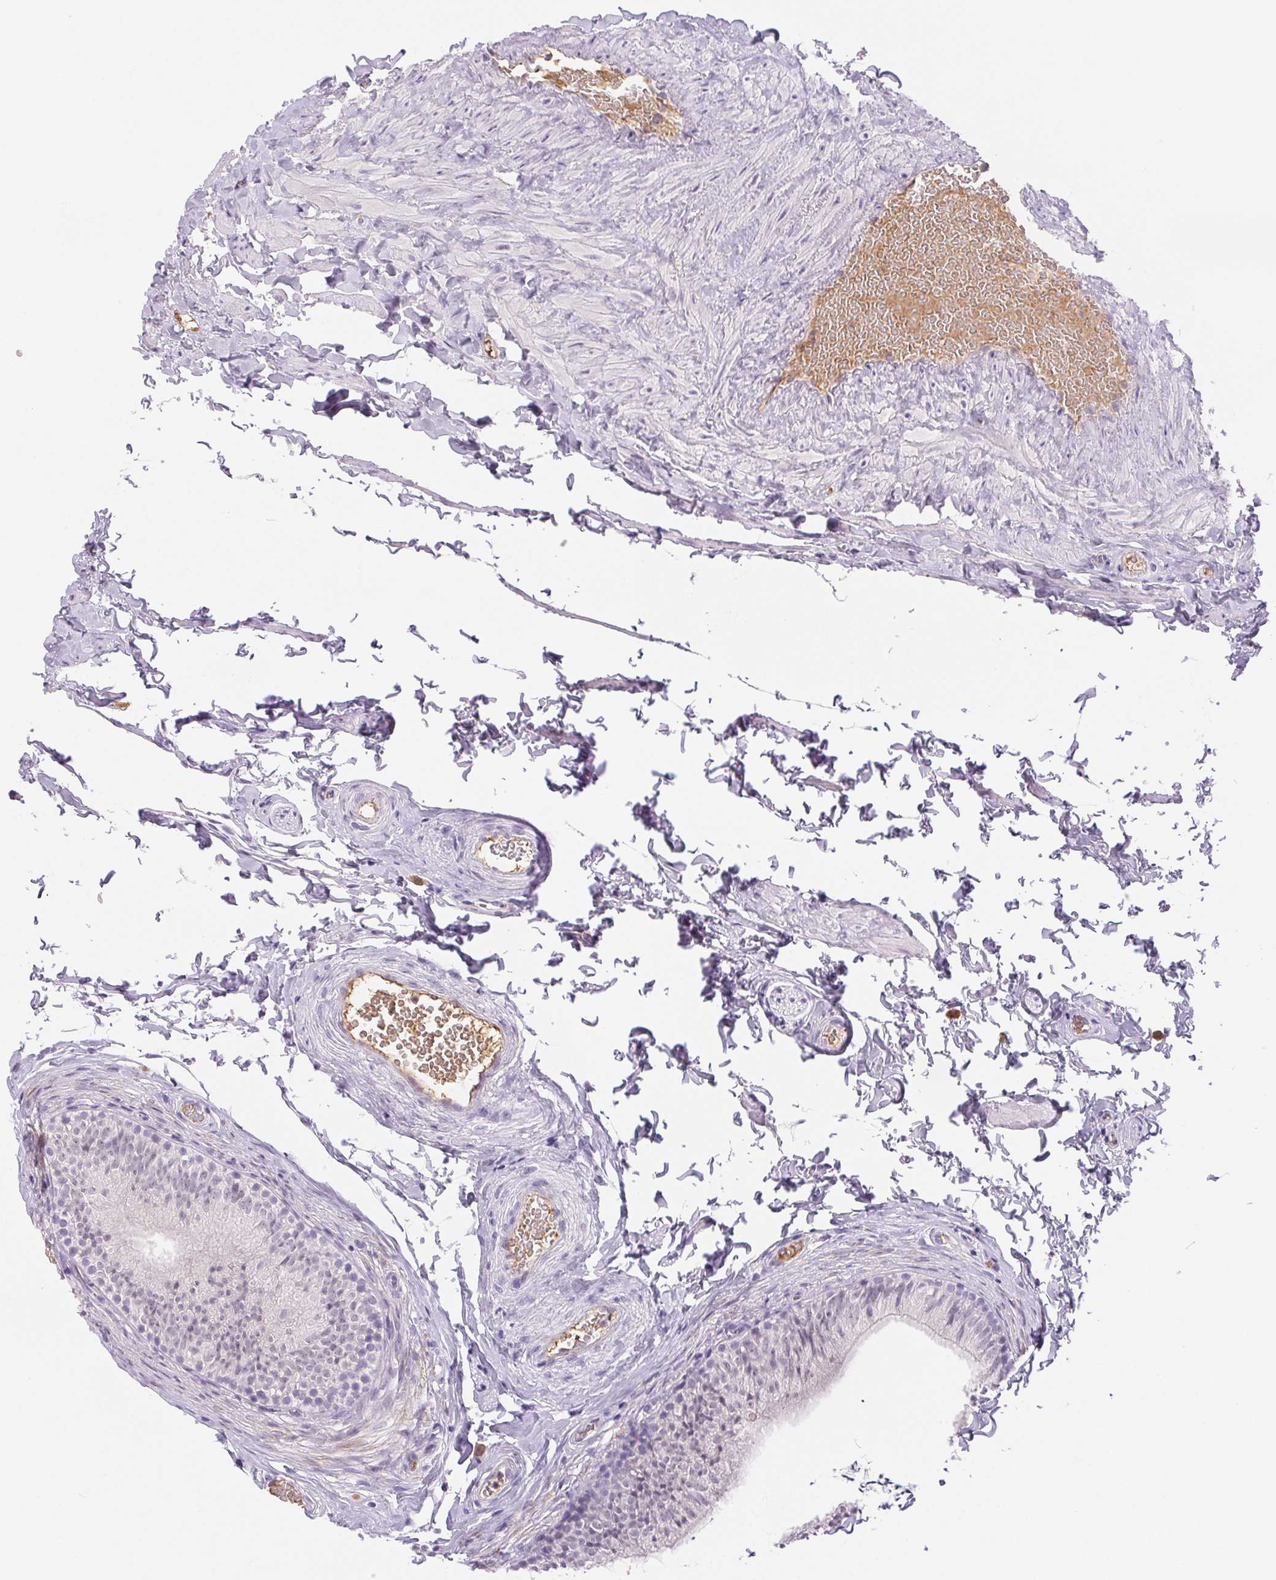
{"staining": {"intensity": "negative", "quantity": "none", "location": "none"}, "tissue": "epididymis", "cell_type": "Glandular cells", "image_type": "normal", "snomed": [{"axis": "morphology", "description": "Normal tissue, NOS"}, {"axis": "topography", "description": "Epididymis, spermatic cord, NOS"}, {"axis": "topography", "description": "Epididymis"}, {"axis": "topography", "description": "Peripheral nerve tissue"}], "caption": "Image shows no significant protein staining in glandular cells of normal epididymis. (Immunohistochemistry (ihc), brightfield microscopy, high magnification).", "gene": "IFIT1B", "patient": {"sex": "male", "age": 29}}